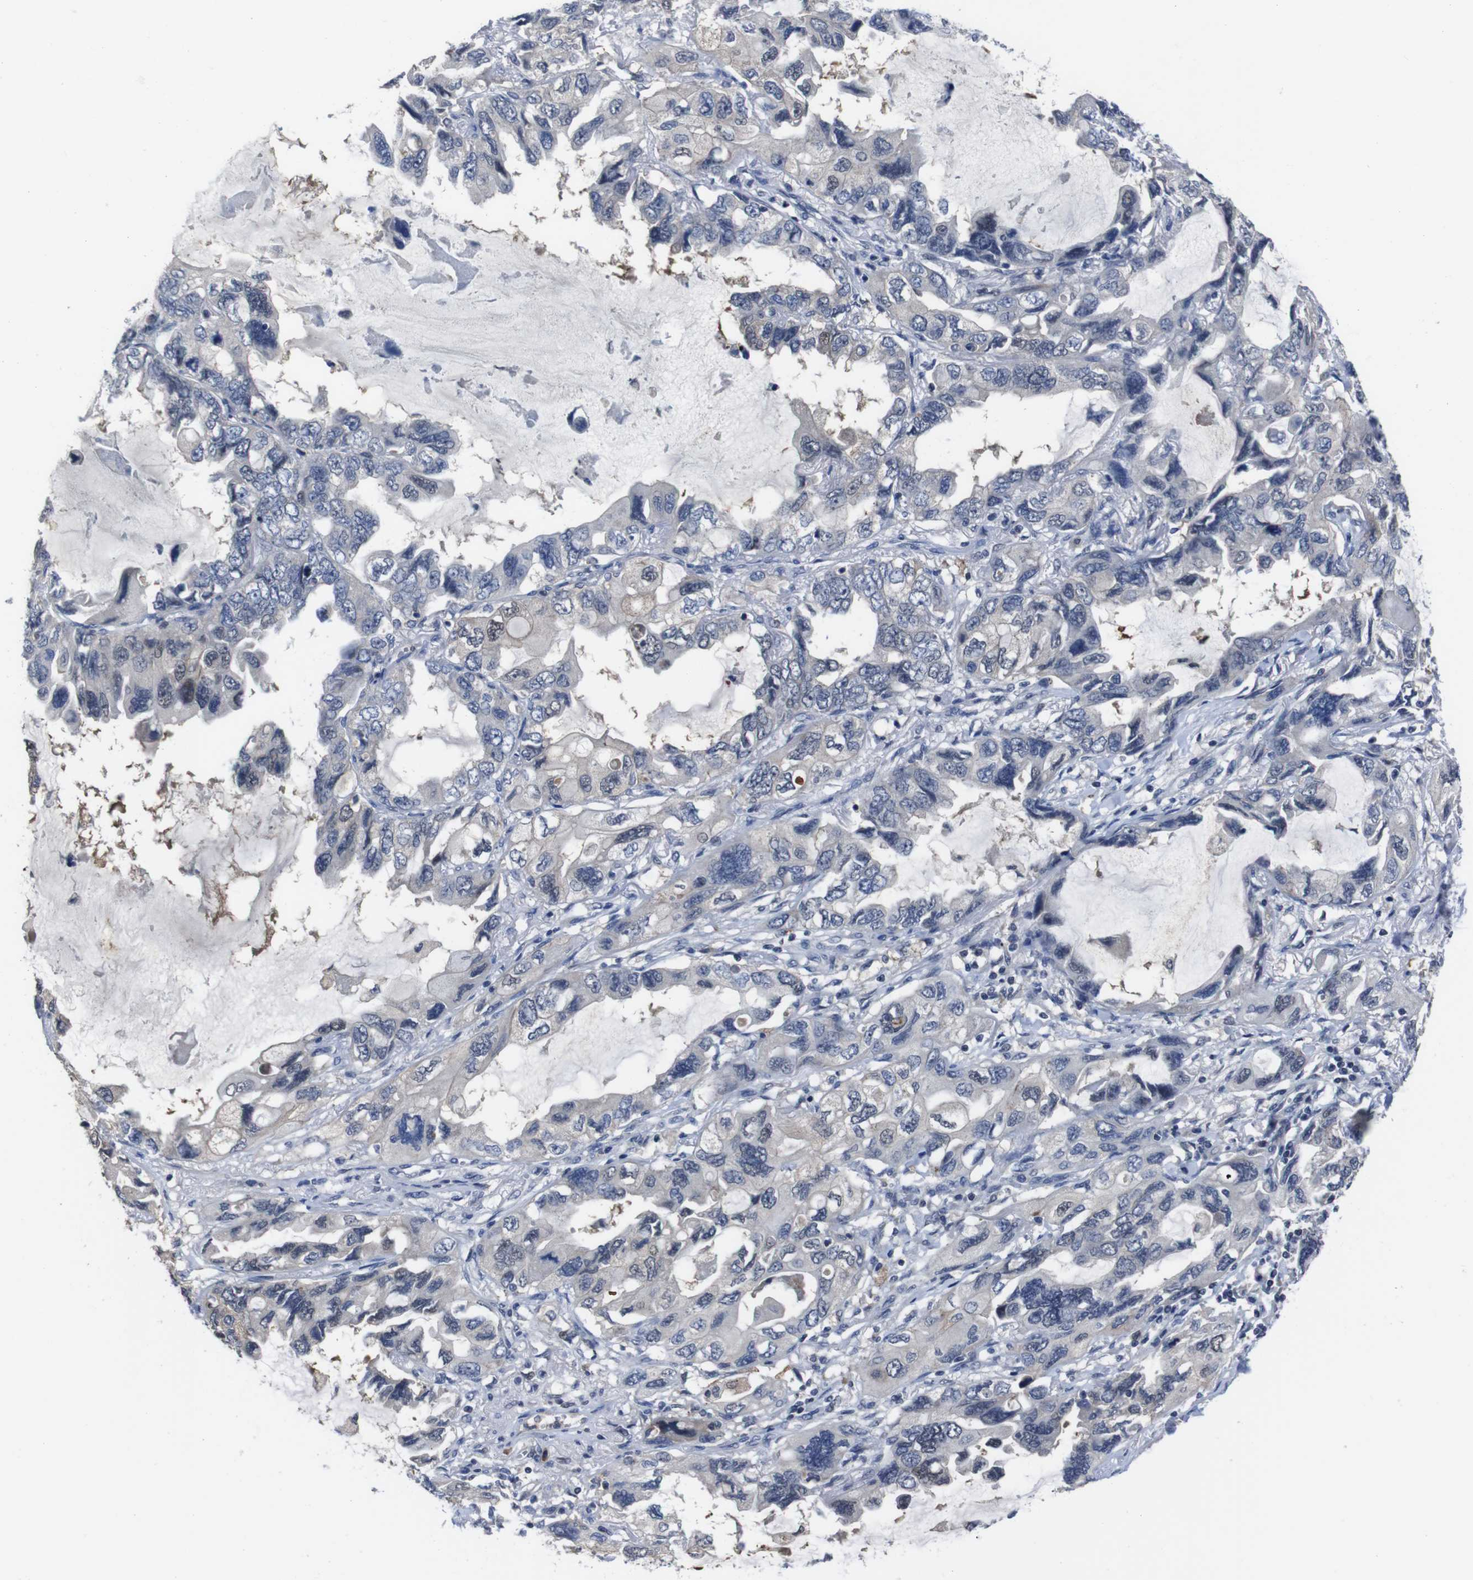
{"staining": {"intensity": "weak", "quantity": "<25%", "location": "cytoplasmic/membranous"}, "tissue": "lung cancer", "cell_type": "Tumor cells", "image_type": "cancer", "snomed": [{"axis": "morphology", "description": "Squamous cell carcinoma, NOS"}, {"axis": "topography", "description": "Lung"}], "caption": "High magnification brightfield microscopy of lung cancer stained with DAB (3,3'-diaminobenzidine) (brown) and counterstained with hematoxylin (blue): tumor cells show no significant positivity.", "gene": "SEMA4B", "patient": {"sex": "female", "age": 73}}